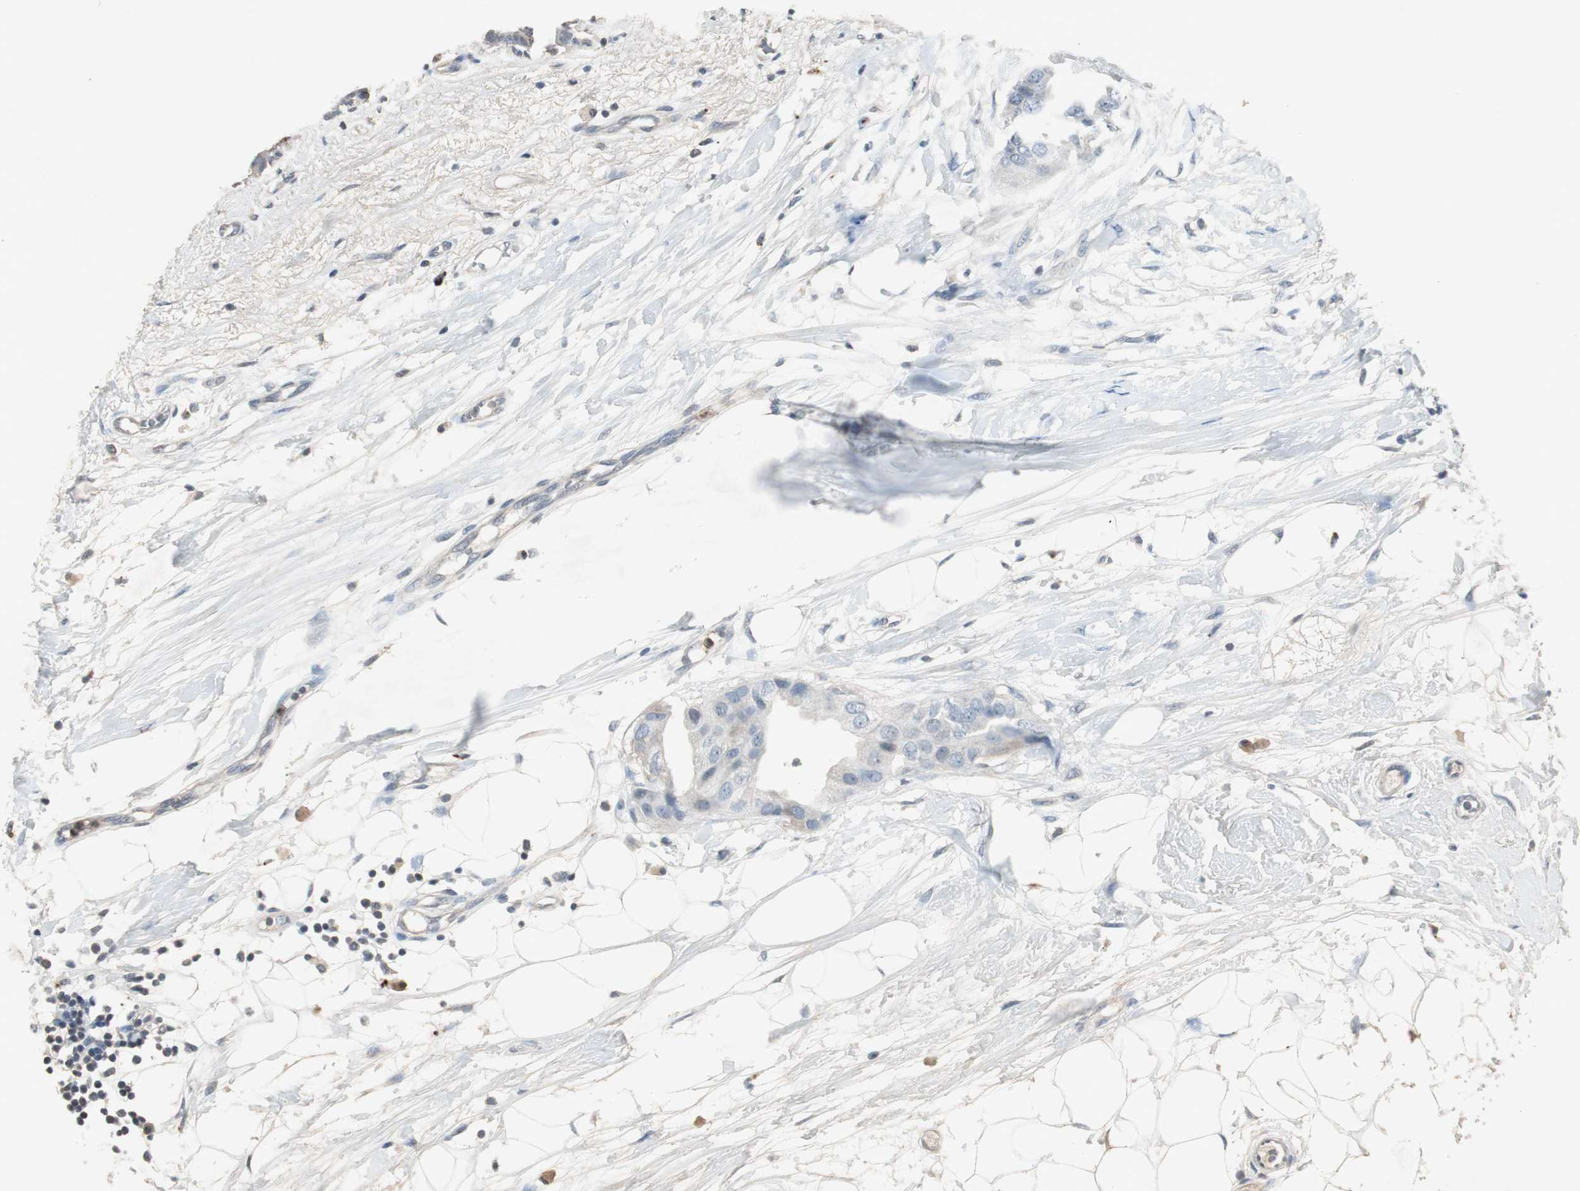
{"staining": {"intensity": "weak", "quantity": "25%-75%", "location": "cytoplasmic/membranous"}, "tissue": "breast cancer", "cell_type": "Tumor cells", "image_type": "cancer", "snomed": [{"axis": "morphology", "description": "Duct carcinoma"}, {"axis": "topography", "description": "Breast"}], "caption": "This photomicrograph shows immunohistochemistry (IHC) staining of human breast invasive ductal carcinoma, with low weak cytoplasmic/membranous positivity in about 25%-75% of tumor cells.", "gene": "ADNP2", "patient": {"sex": "female", "age": 40}}